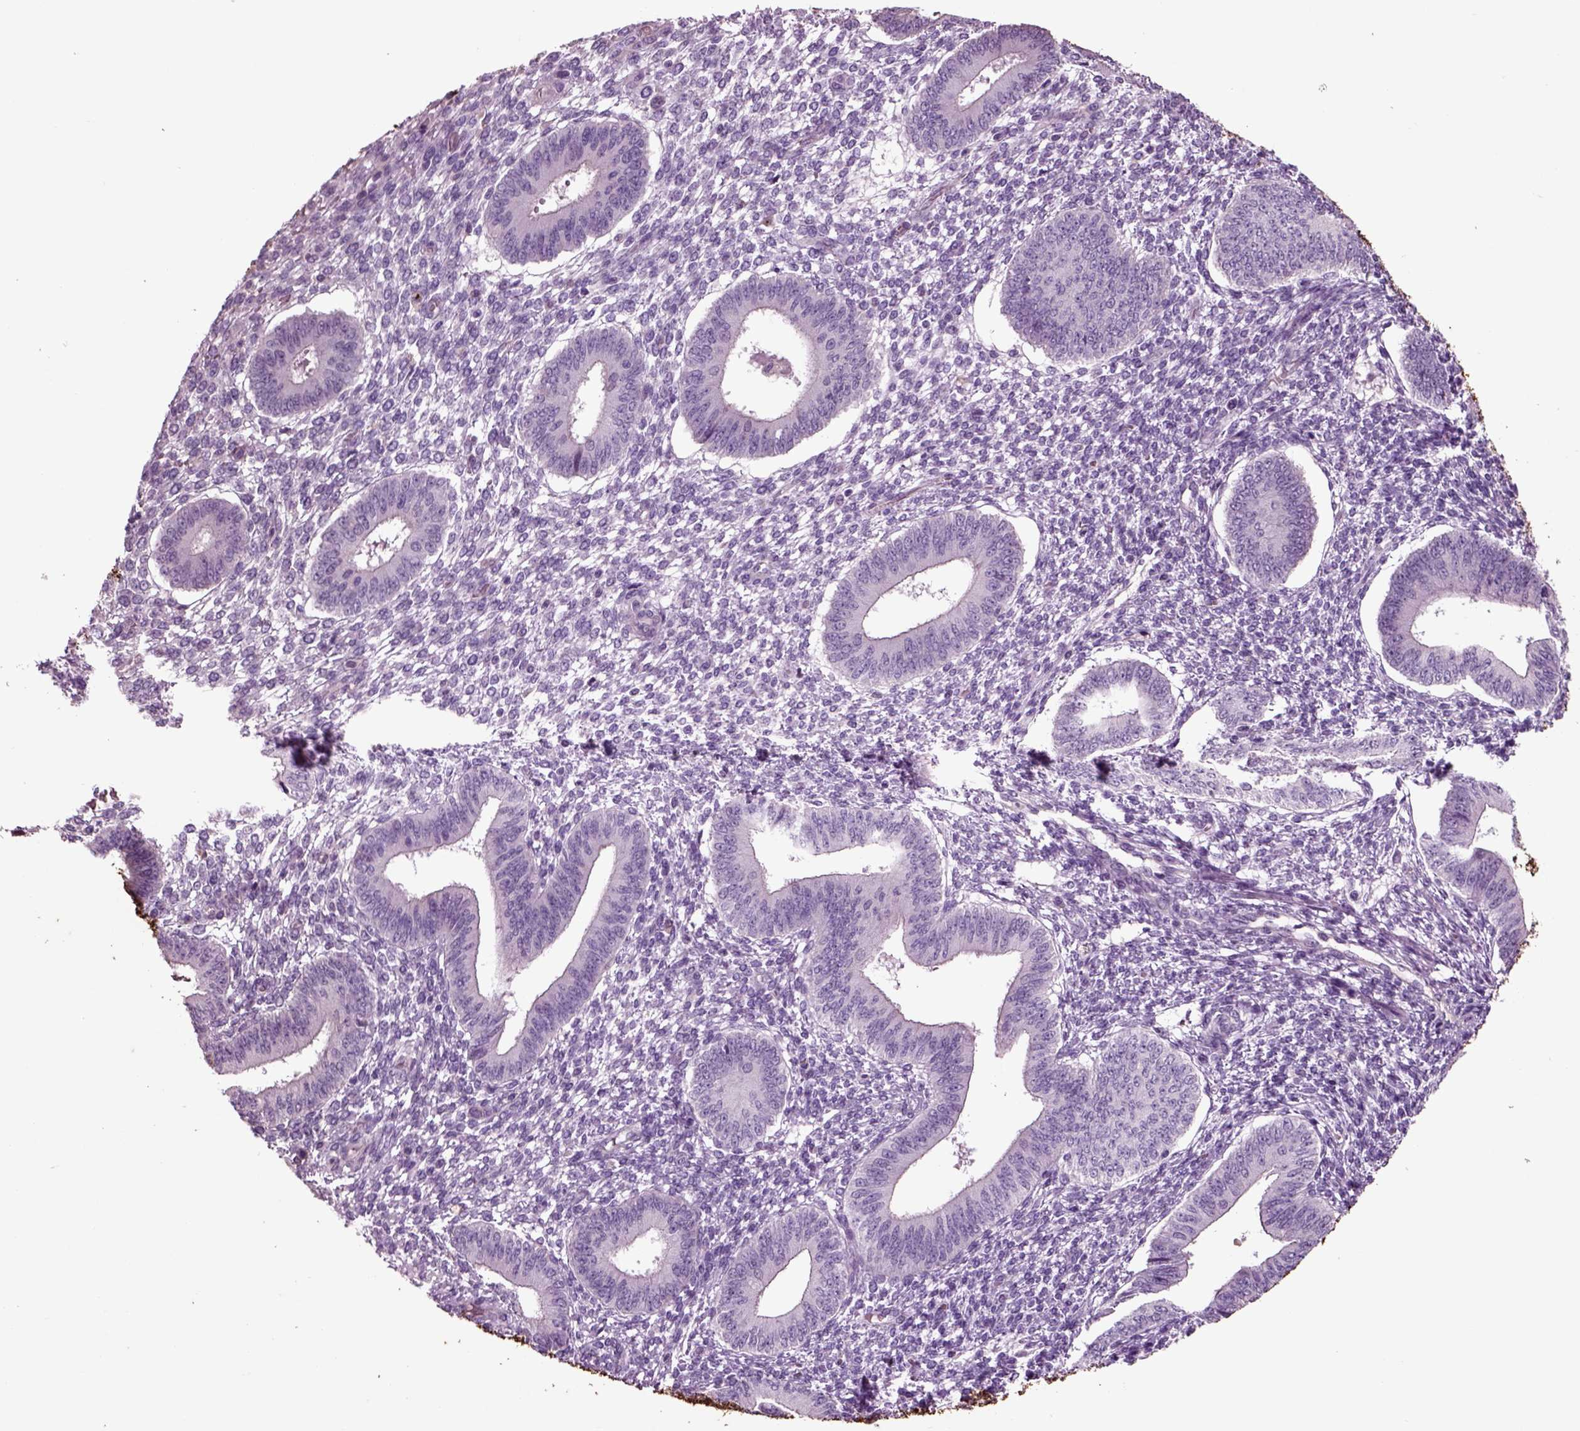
{"staining": {"intensity": "negative", "quantity": "none", "location": "none"}, "tissue": "endometrium", "cell_type": "Cells in endometrial stroma", "image_type": "normal", "snomed": [{"axis": "morphology", "description": "Normal tissue, NOS"}, {"axis": "topography", "description": "Endometrium"}], "caption": "Immunohistochemistry of benign endometrium displays no positivity in cells in endometrial stroma.", "gene": "CHGB", "patient": {"sex": "female", "age": 42}}